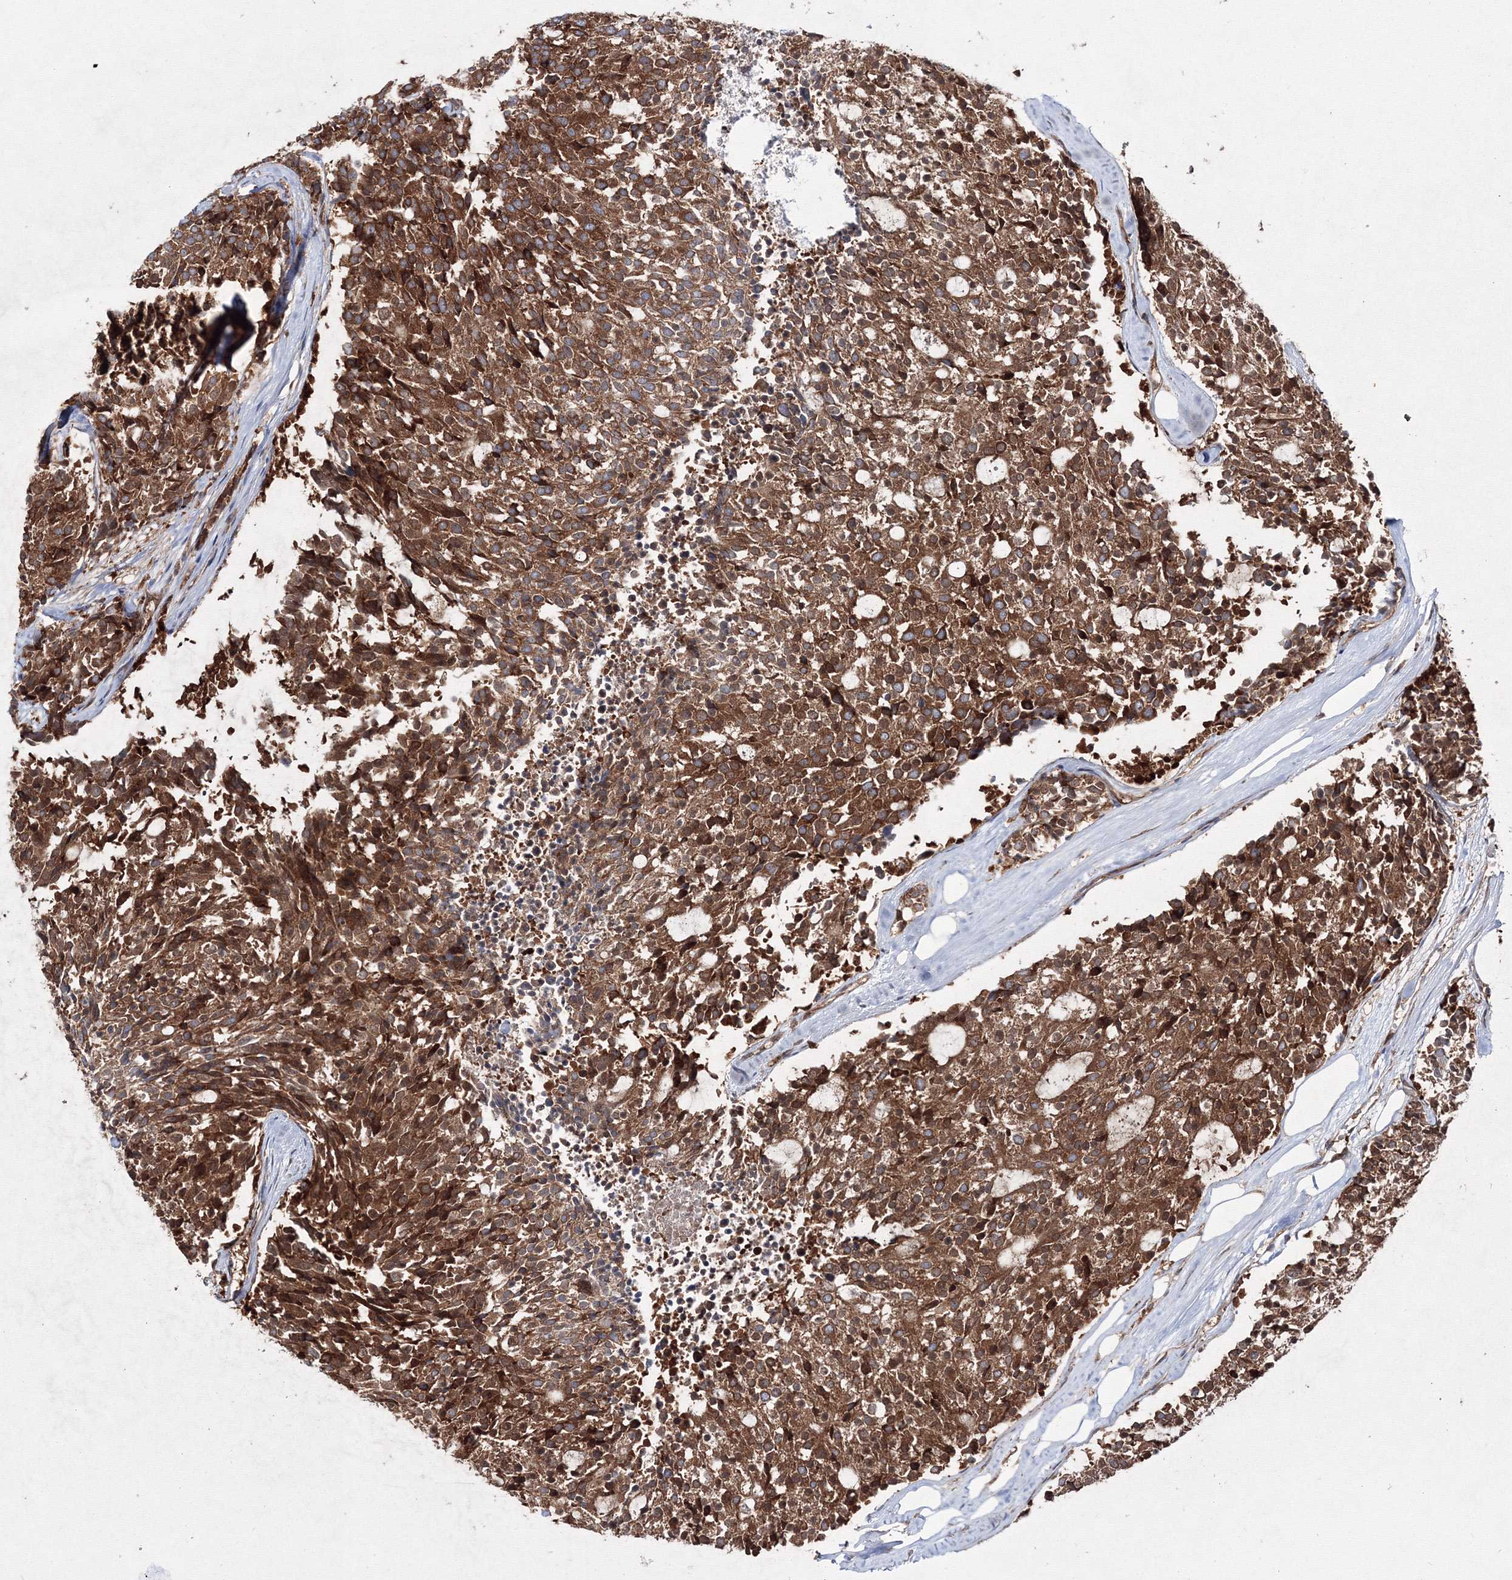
{"staining": {"intensity": "strong", "quantity": ">75%", "location": "cytoplasmic/membranous"}, "tissue": "carcinoid", "cell_type": "Tumor cells", "image_type": "cancer", "snomed": [{"axis": "morphology", "description": "Carcinoid, malignant, NOS"}, {"axis": "topography", "description": "Pancreas"}], "caption": "Immunohistochemistry (IHC) (DAB (3,3'-diaminobenzidine)) staining of human carcinoid (malignant) reveals strong cytoplasmic/membranous protein staining in approximately >75% of tumor cells.", "gene": "HARS1", "patient": {"sex": "female", "age": 54}}